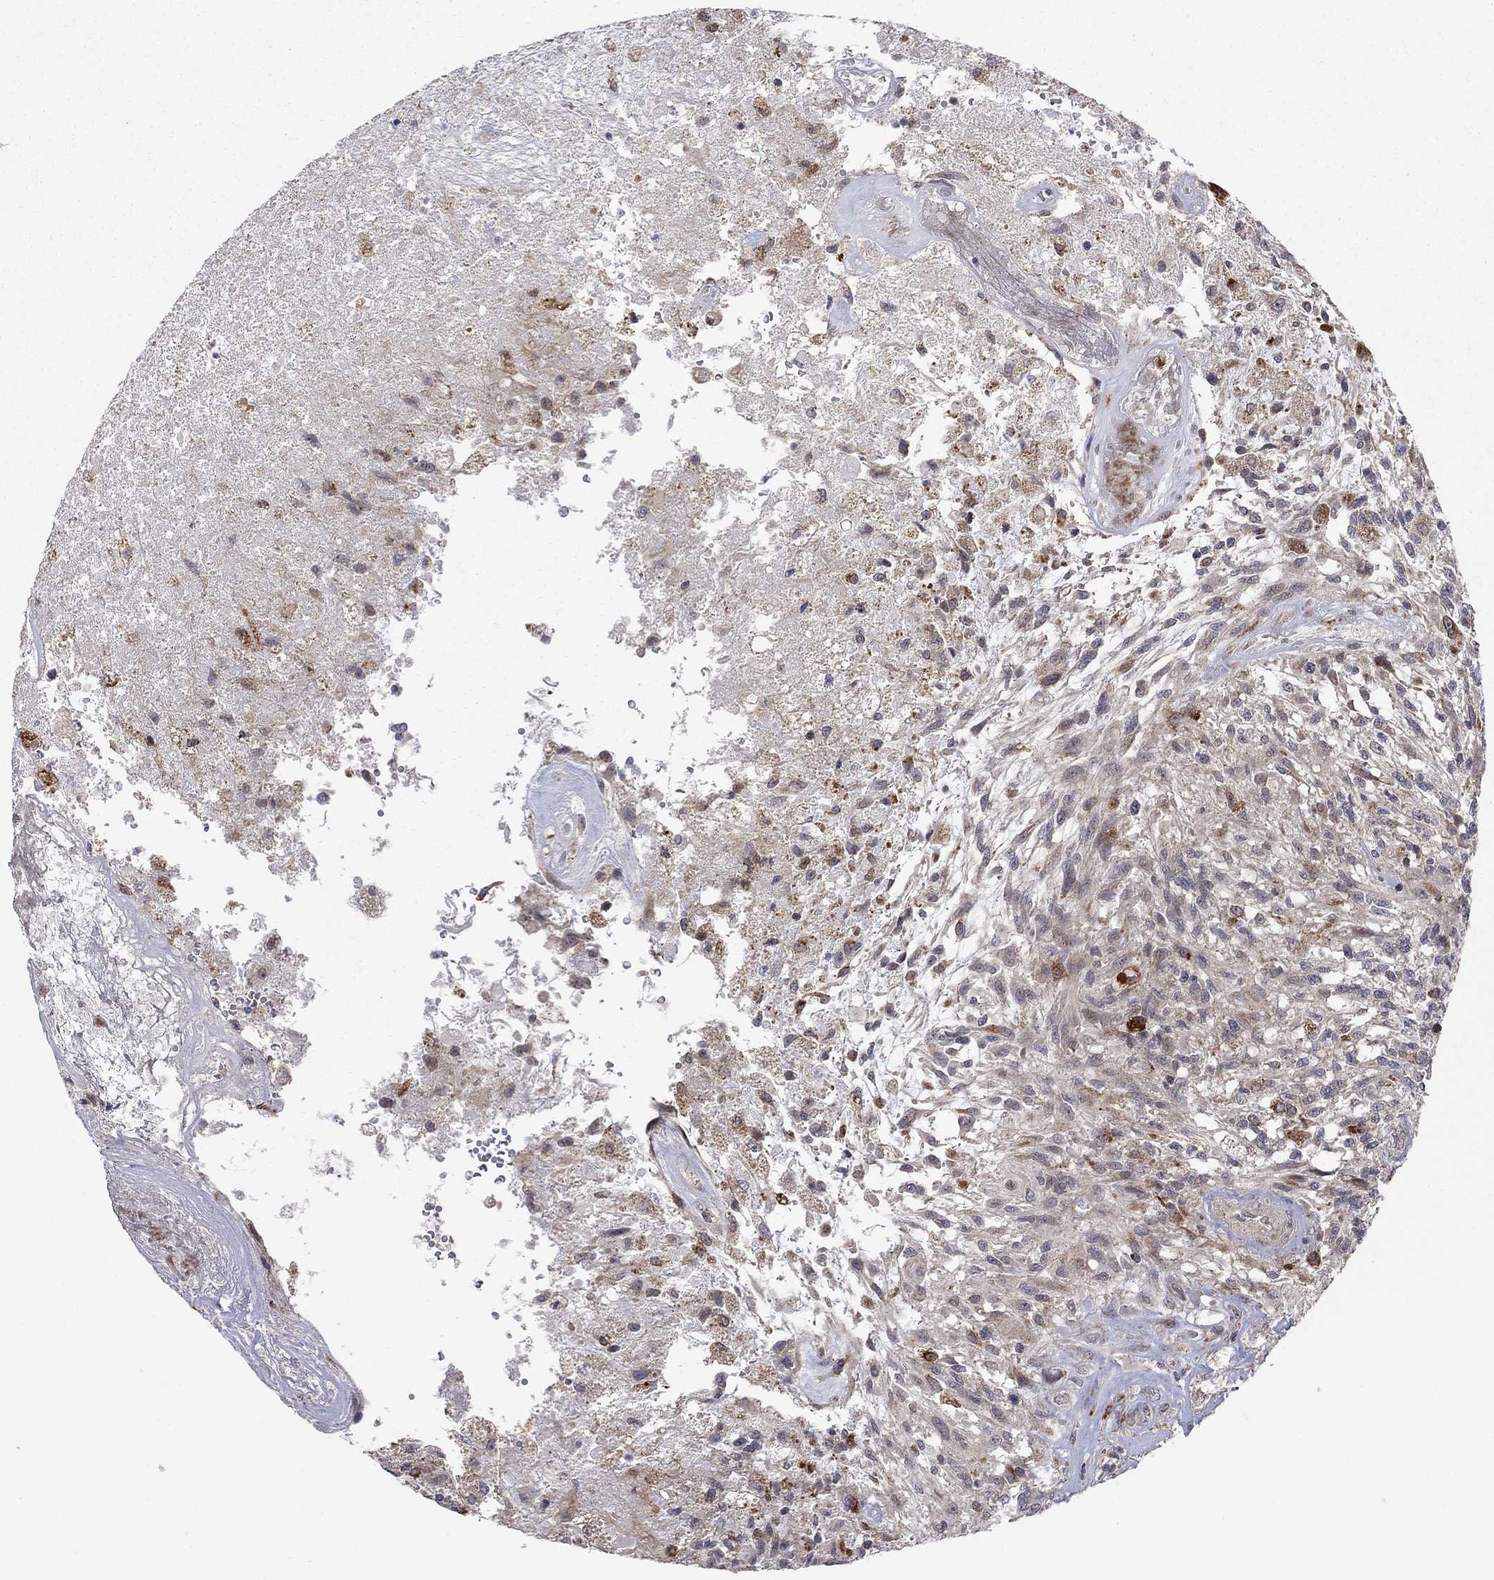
{"staining": {"intensity": "weak", "quantity": "<25%", "location": "cytoplasmic/membranous"}, "tissue": "glioma", "cell_type": "Tumor cells", "image_type": "cancer", "snomed": [{"axis": "morphology", "description": "Glioma, malignant, High grade"}, {"axis": "topography", "description": "Brain"}], "caption": "Protein analysis of high-grade glioma (malignant) reveals no significant positivity in tumor cells.", "gene": "IDS", "patient": {"sex": "male", "age": 56}}